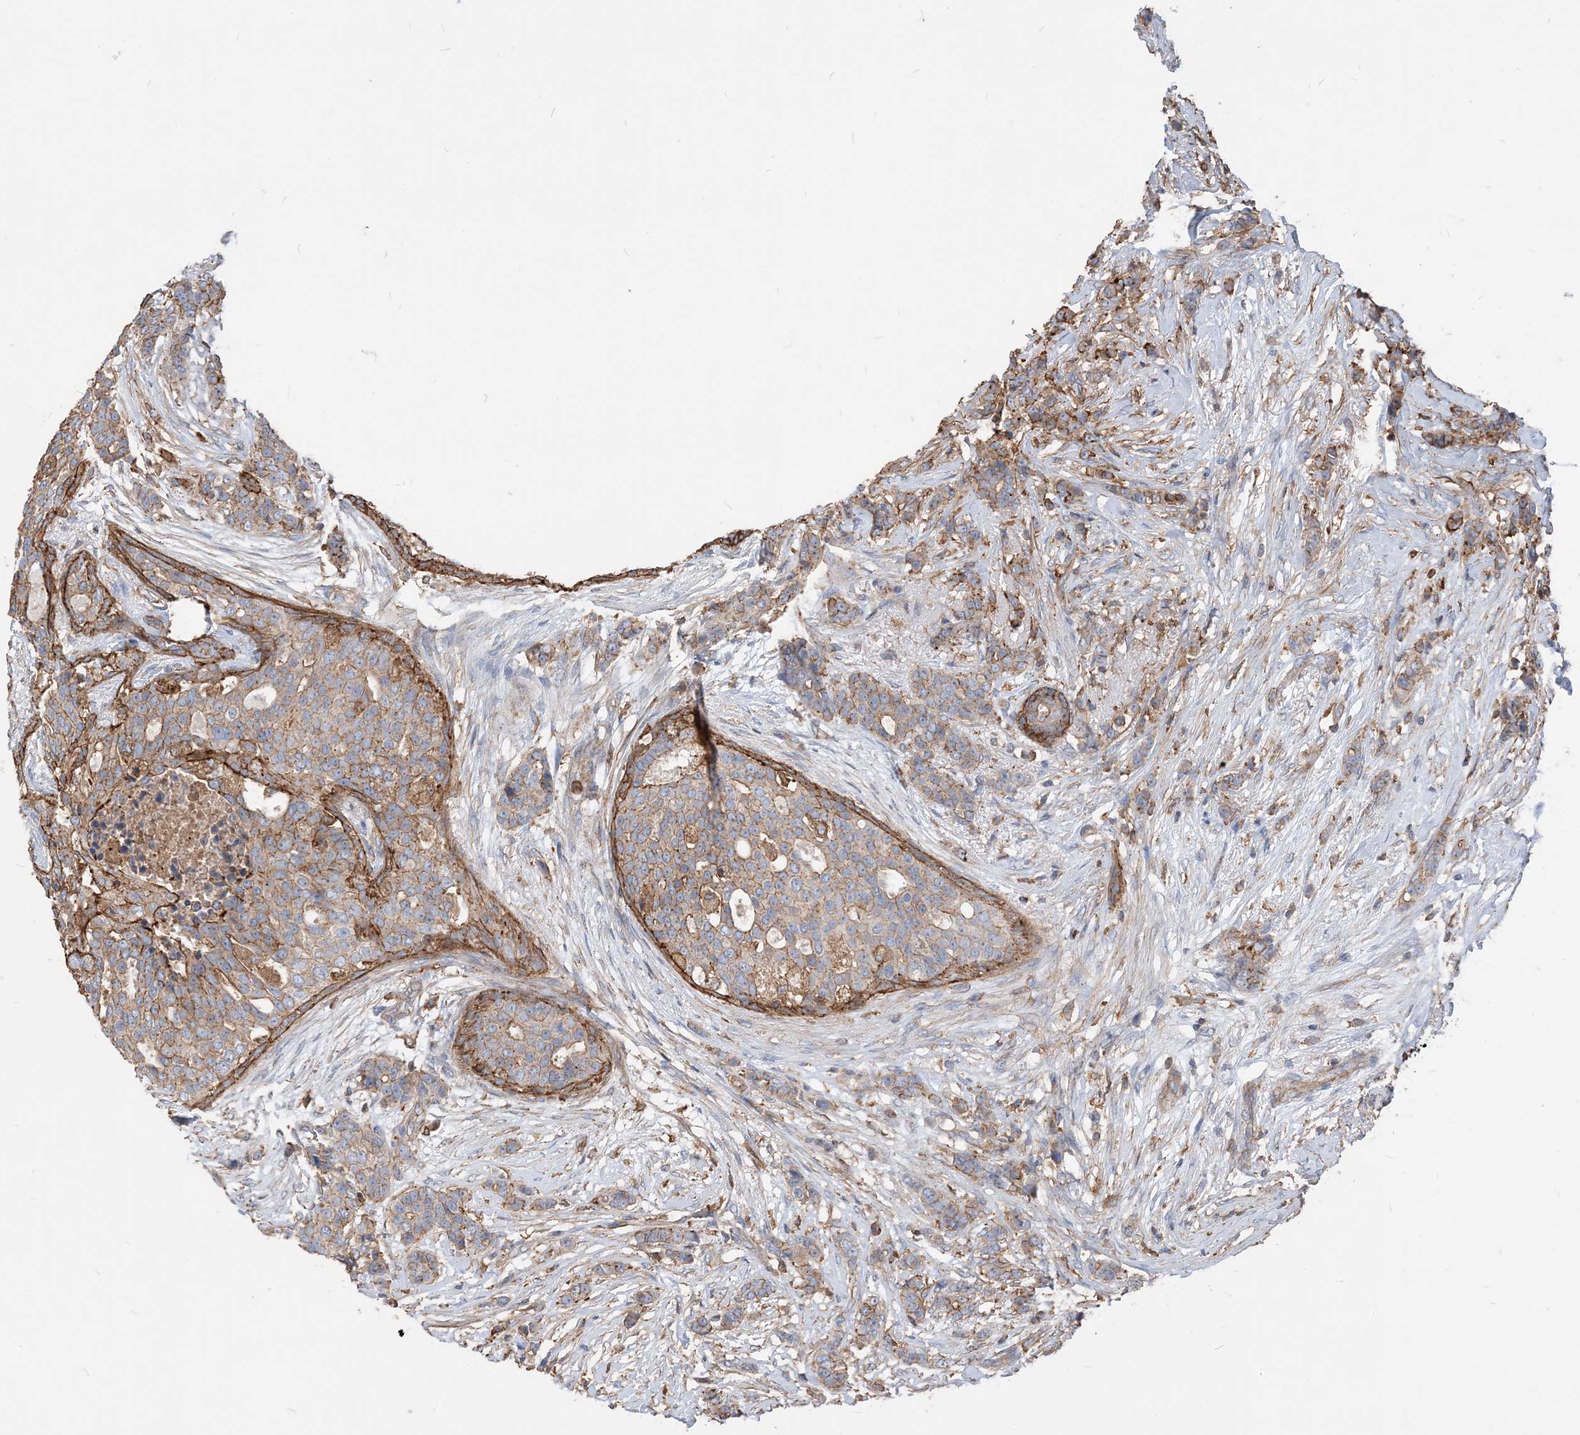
{"staining": {"intensity": "moderate", "quantity": "25%-75%", "location": "cytoplasmic/membranous"}, "tissue": "breast cancer", "cell_type": "Tumor cells", "image_type": "cancer", "snomed": [{"axis": "morphology", "description": "Lobular carcinoma"}, {"axis": "topography", "description": "Breast"}], "caption": "An immunohistochemistry micrograph of neoplastic tissue is shown. Protein staining in brown shows moderate cytoplasmic/membranous positivity in lobular carcinoma (breast) within tumor cells.", "gene": "PARVG", "patient": {"sex": "female", "age": 51}}